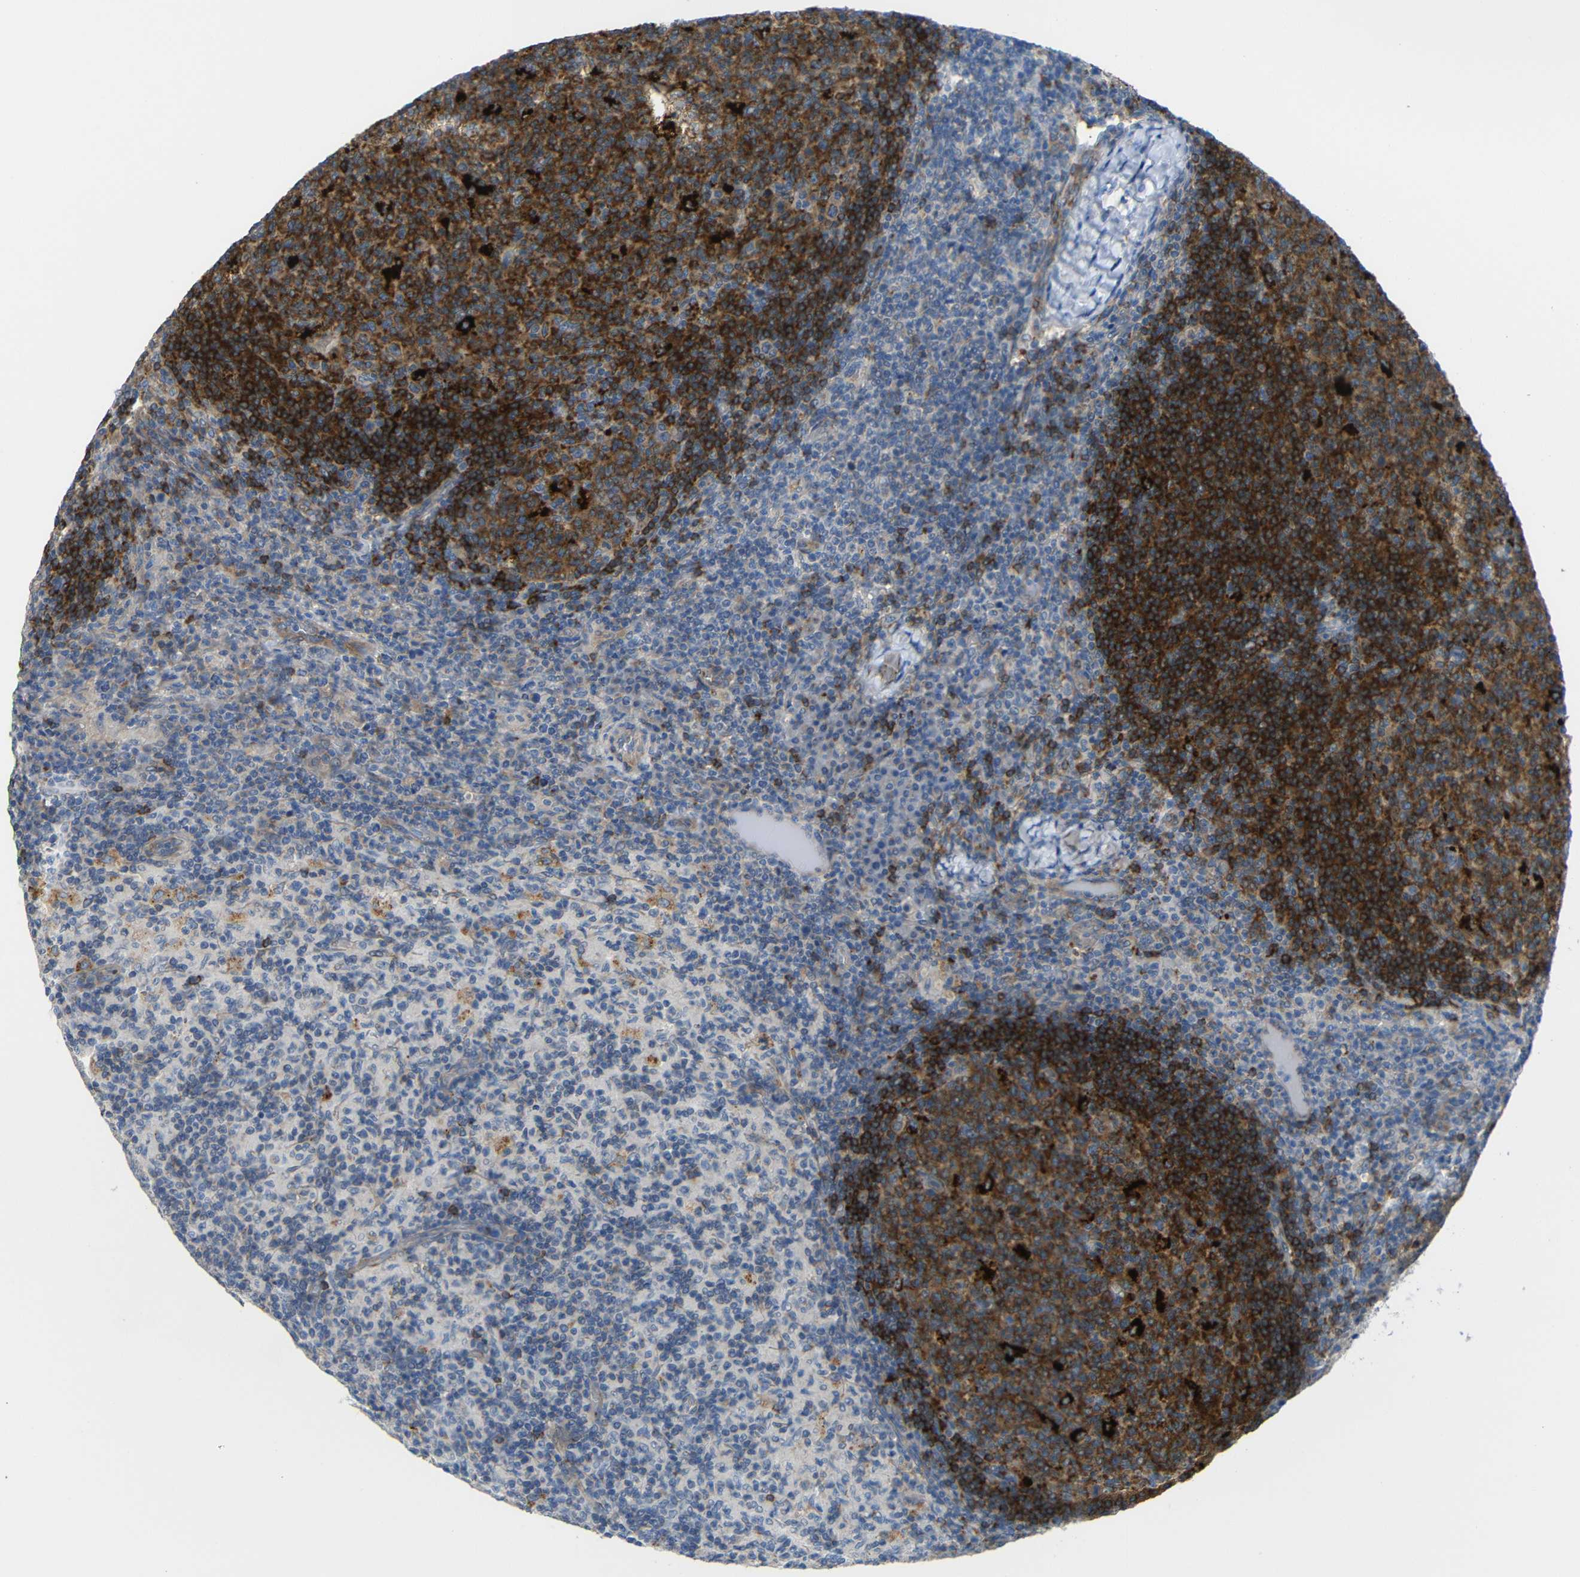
{"staining": {"intensity": "strong", "quantity": ">75%", "location": "cytoplasmic/membranous"}, "tissue": "lymph node", "cell_type": "Germinal center cells", "image_type": "normal", "snomed": [{"axis": "morphology", "description": "Normal tissue, NOS"}, {"axis": "morphology", "description": "Inflammation, NOS"}, {"axis": "topography", "description": "Lymph node"}], "caption": "Strong cytoplasmic/membranous positivity for a protein is present in about >75% of germinal center cells of benign lymph node using immunohistochemistry (IHC).", "gene": "SYPL1", "patient": {"sex": "male", "age": 55}}